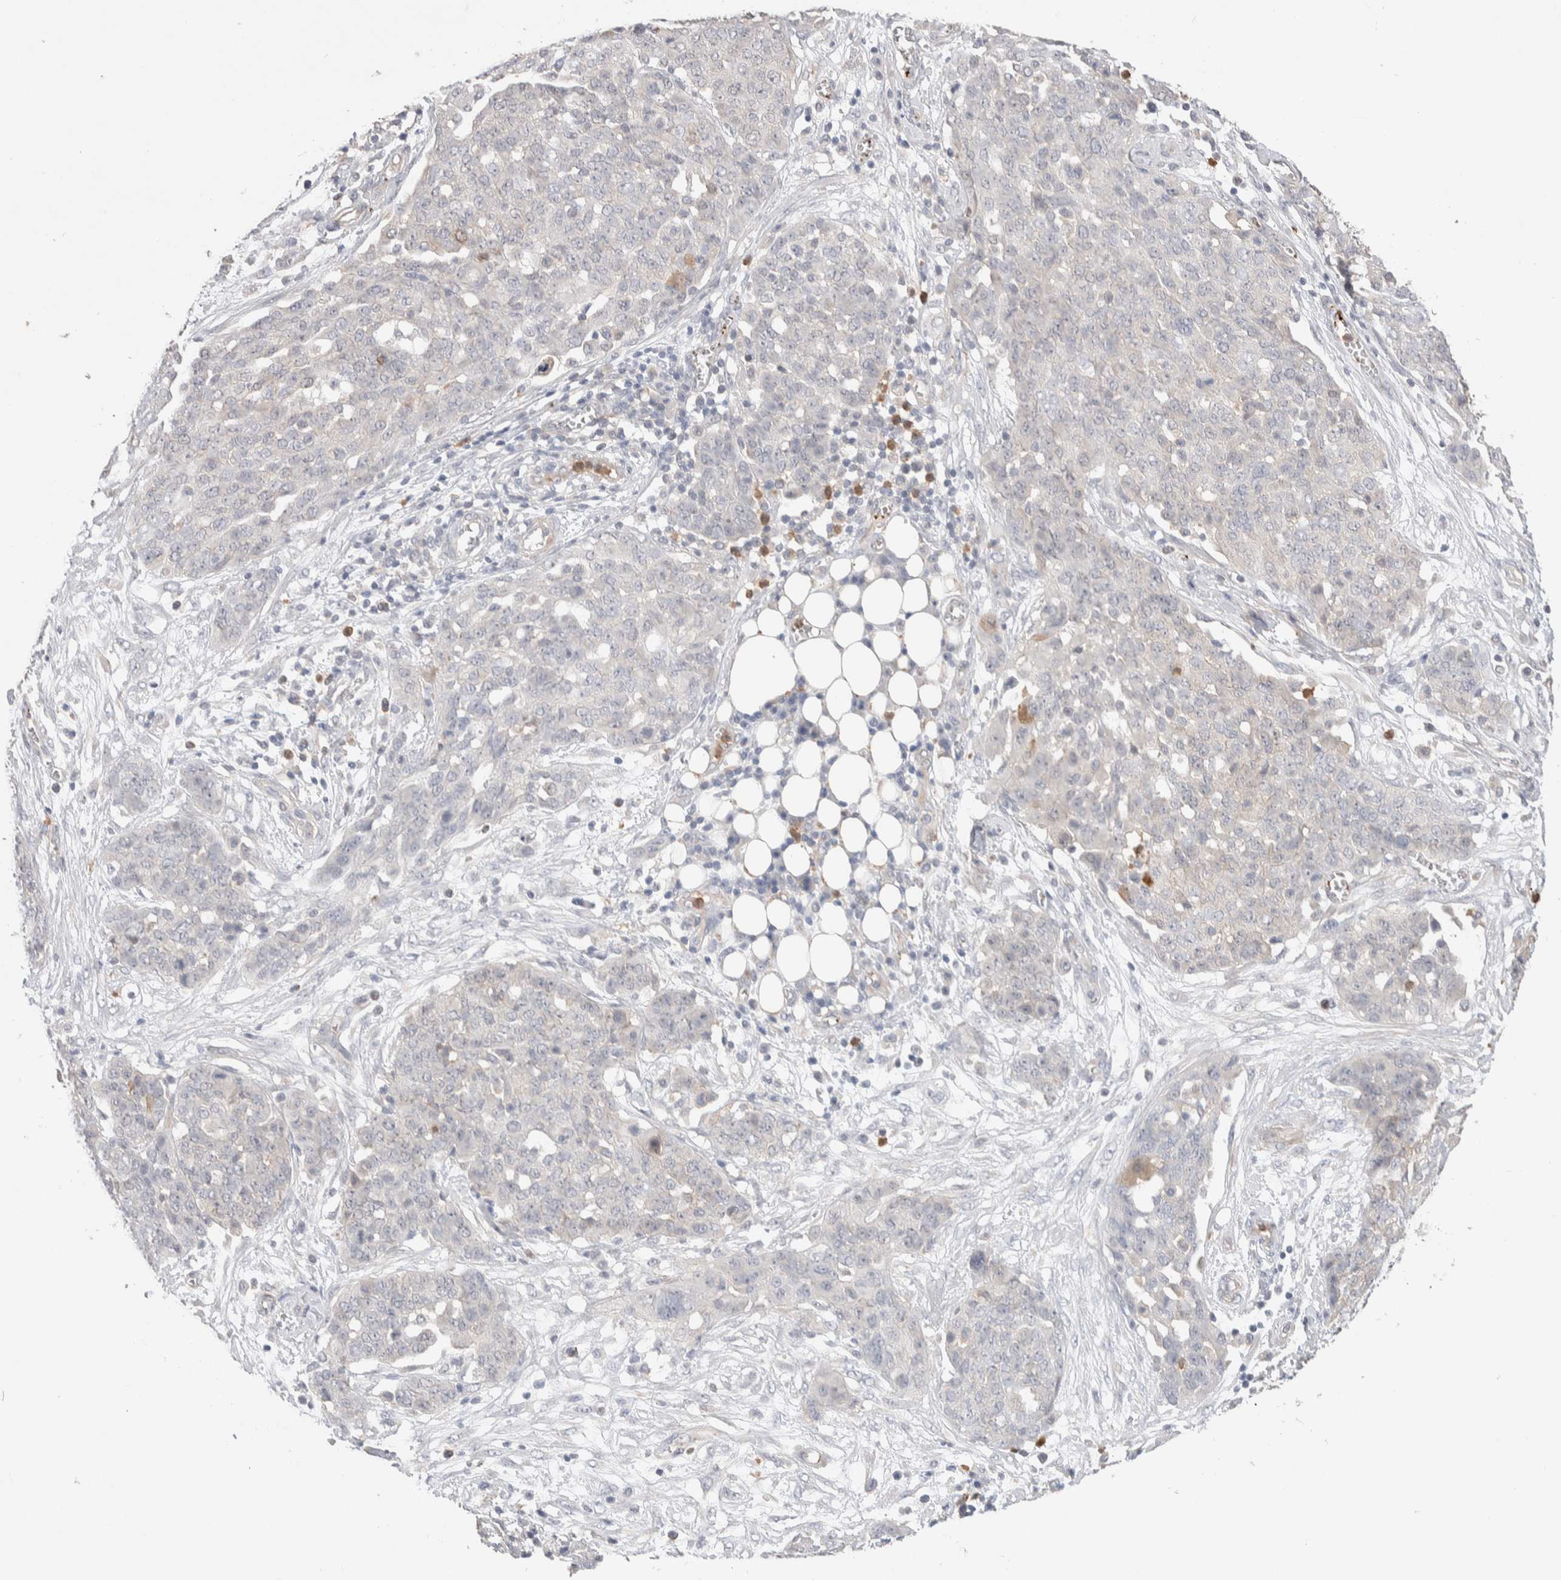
{"staining": {"intensity": "negative", "quantity": "none", "location": "none"}, "tissue": "ovarian cancer", "cell_type": "Tumor cells", "image_type": "cancer", "snomed": [{"axis": "morphology", "description": "Cystadenocarcinoma, serous, NOS"}, {"axis": "topography", "description": "Soft tissue"}, {"axis": "topography", "description": "Ovary"}], "caption": "This is an immunohistochemistry micrograph of human ovarian serous cystadenocarcinoma. There is no staining in tumor cells.", "gene": "FFAR2", "patient": {"sex": "female", "age": 57}}